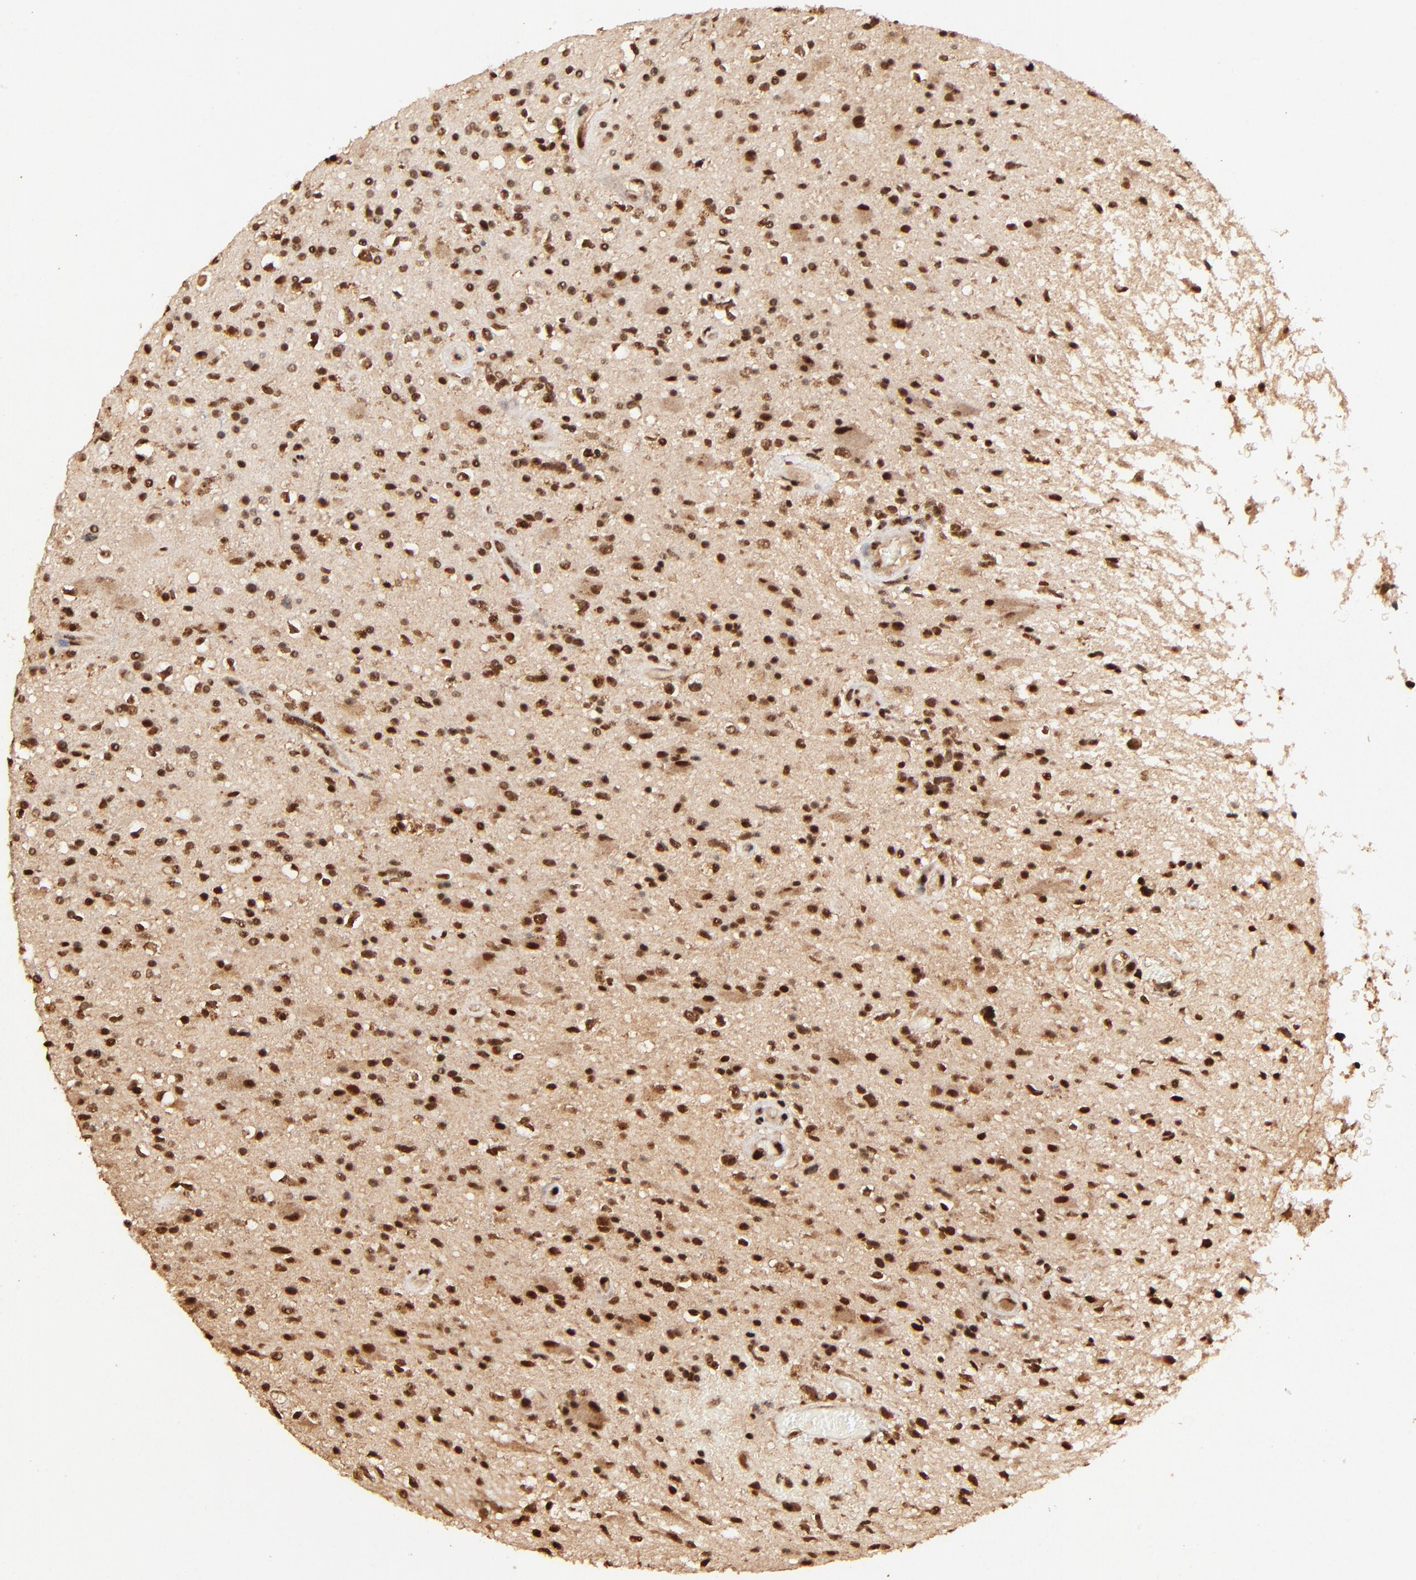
{"staining": {"intensity": "strong", "quantity": ">75%", "location": "cytoplasmic/membranous,nuclear"}, "tissue": "glioma", "cell_type": "Tumor cells", "image_type": "cancer", "snomed": [{"axis": "morphology", "description": "Glioma, malignant, High grade"}, {"axis": "topography", "description": "Brain"}], "caption": "Brown immunohistochemical staining in glioma displays strong cytoplasmic/membranous and nuclear expression in approximately >75% of tumor cells. Using DAB (3,3'-diaminobenzidine) (brown) and hematoxylin (blue) stains, captured at high magnification using brightfield microscopy.", "gene": "MED12", "patient": {"sex": "male", "age": 33}}